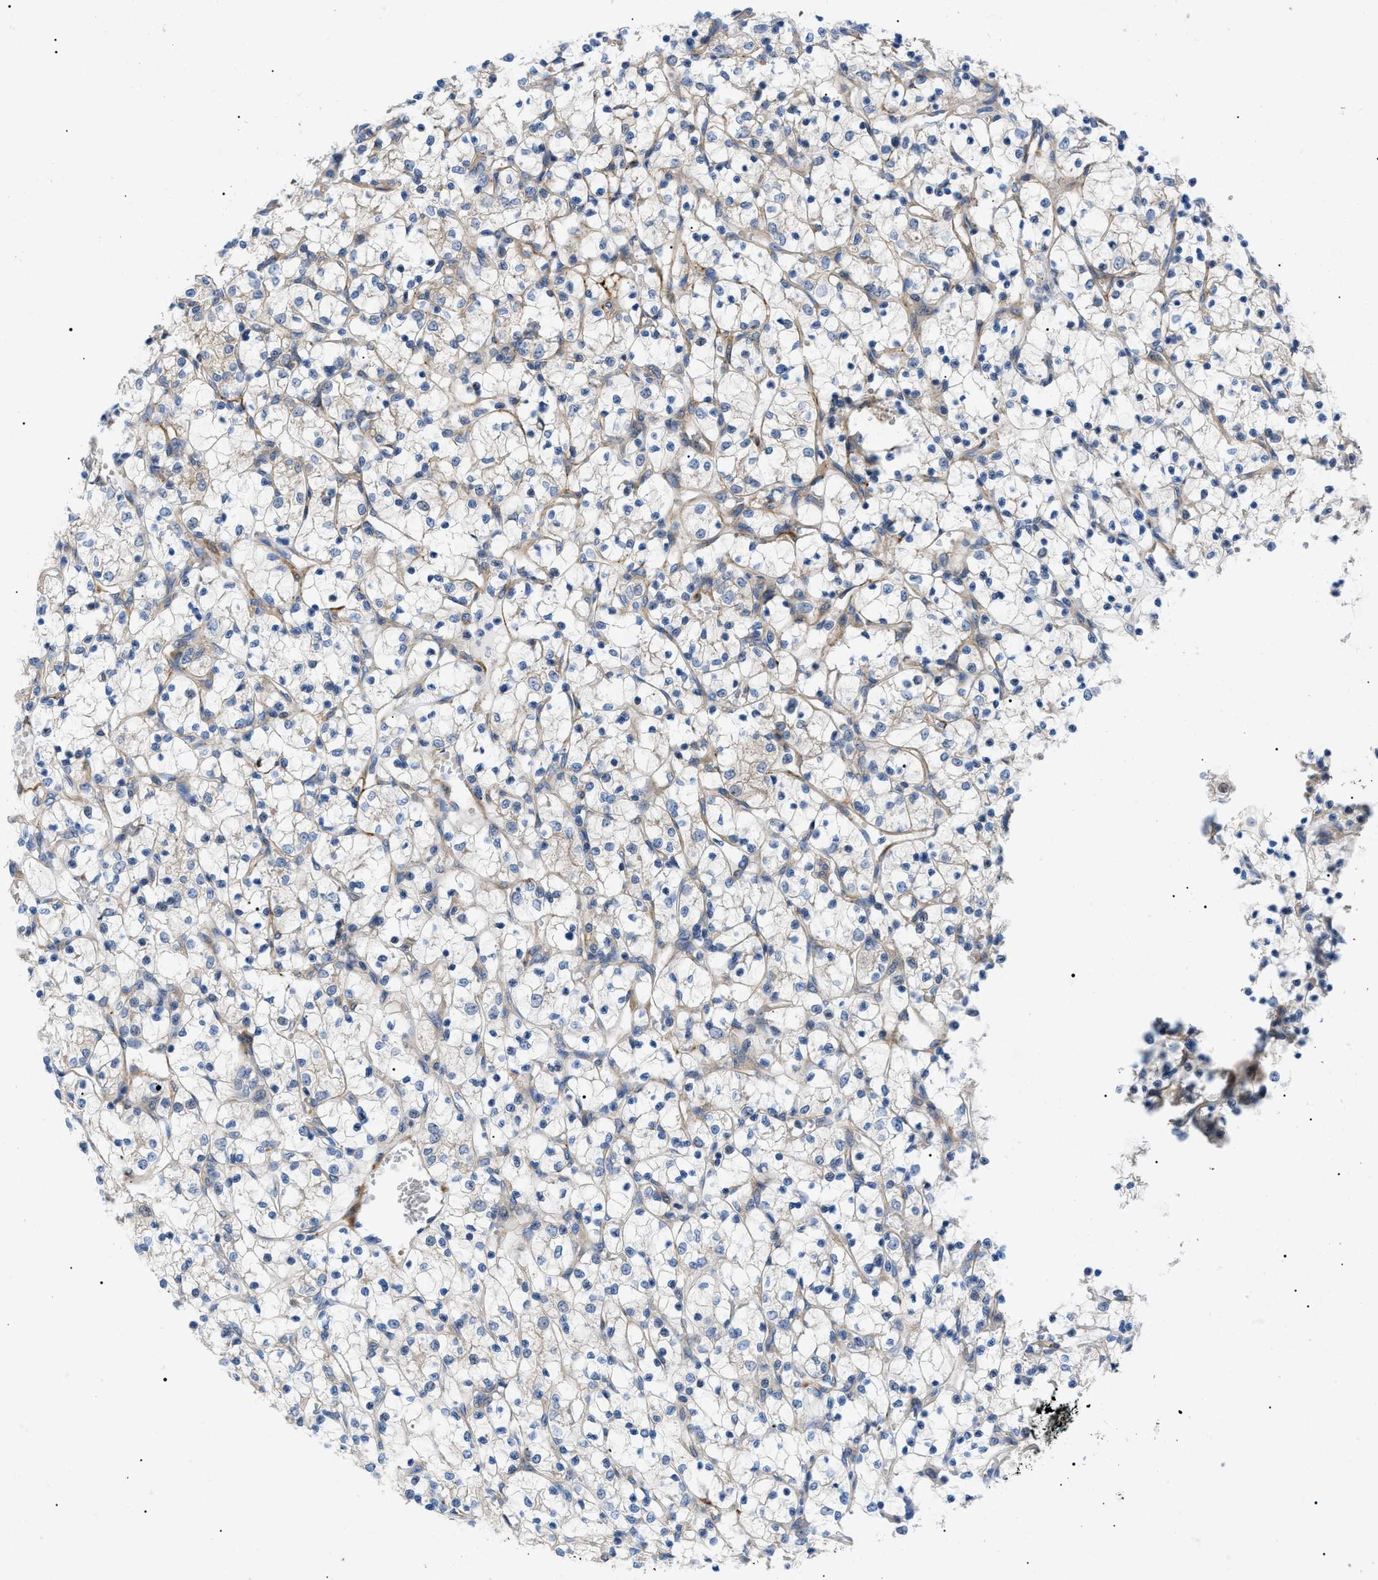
{"staining": {"intensity": "weak", "quantity": "25%-75%", "location": "cytoplasmic/membranous"}, "tissue": "renal cancer", "cell_type": "Tumor cells", "image_type": "cancer", "snomed": [{"axis": "morphology", "description": "Adenocarcinoma, NOS"}, {"axis": "topography", "description": "Kidney"}], "caption": "Renal cancer stained for a protein shows weak cytoplasmic/membranous positivity in tumor cells. The staining is performed using DAB (3,3'-diaminobenzidine) brown chromogen to label protein expression. The nuclei are counter-stained blue using hematoxylin.", "gene": "HSPB8", "patient": {"sex": "female", "age": 69}}